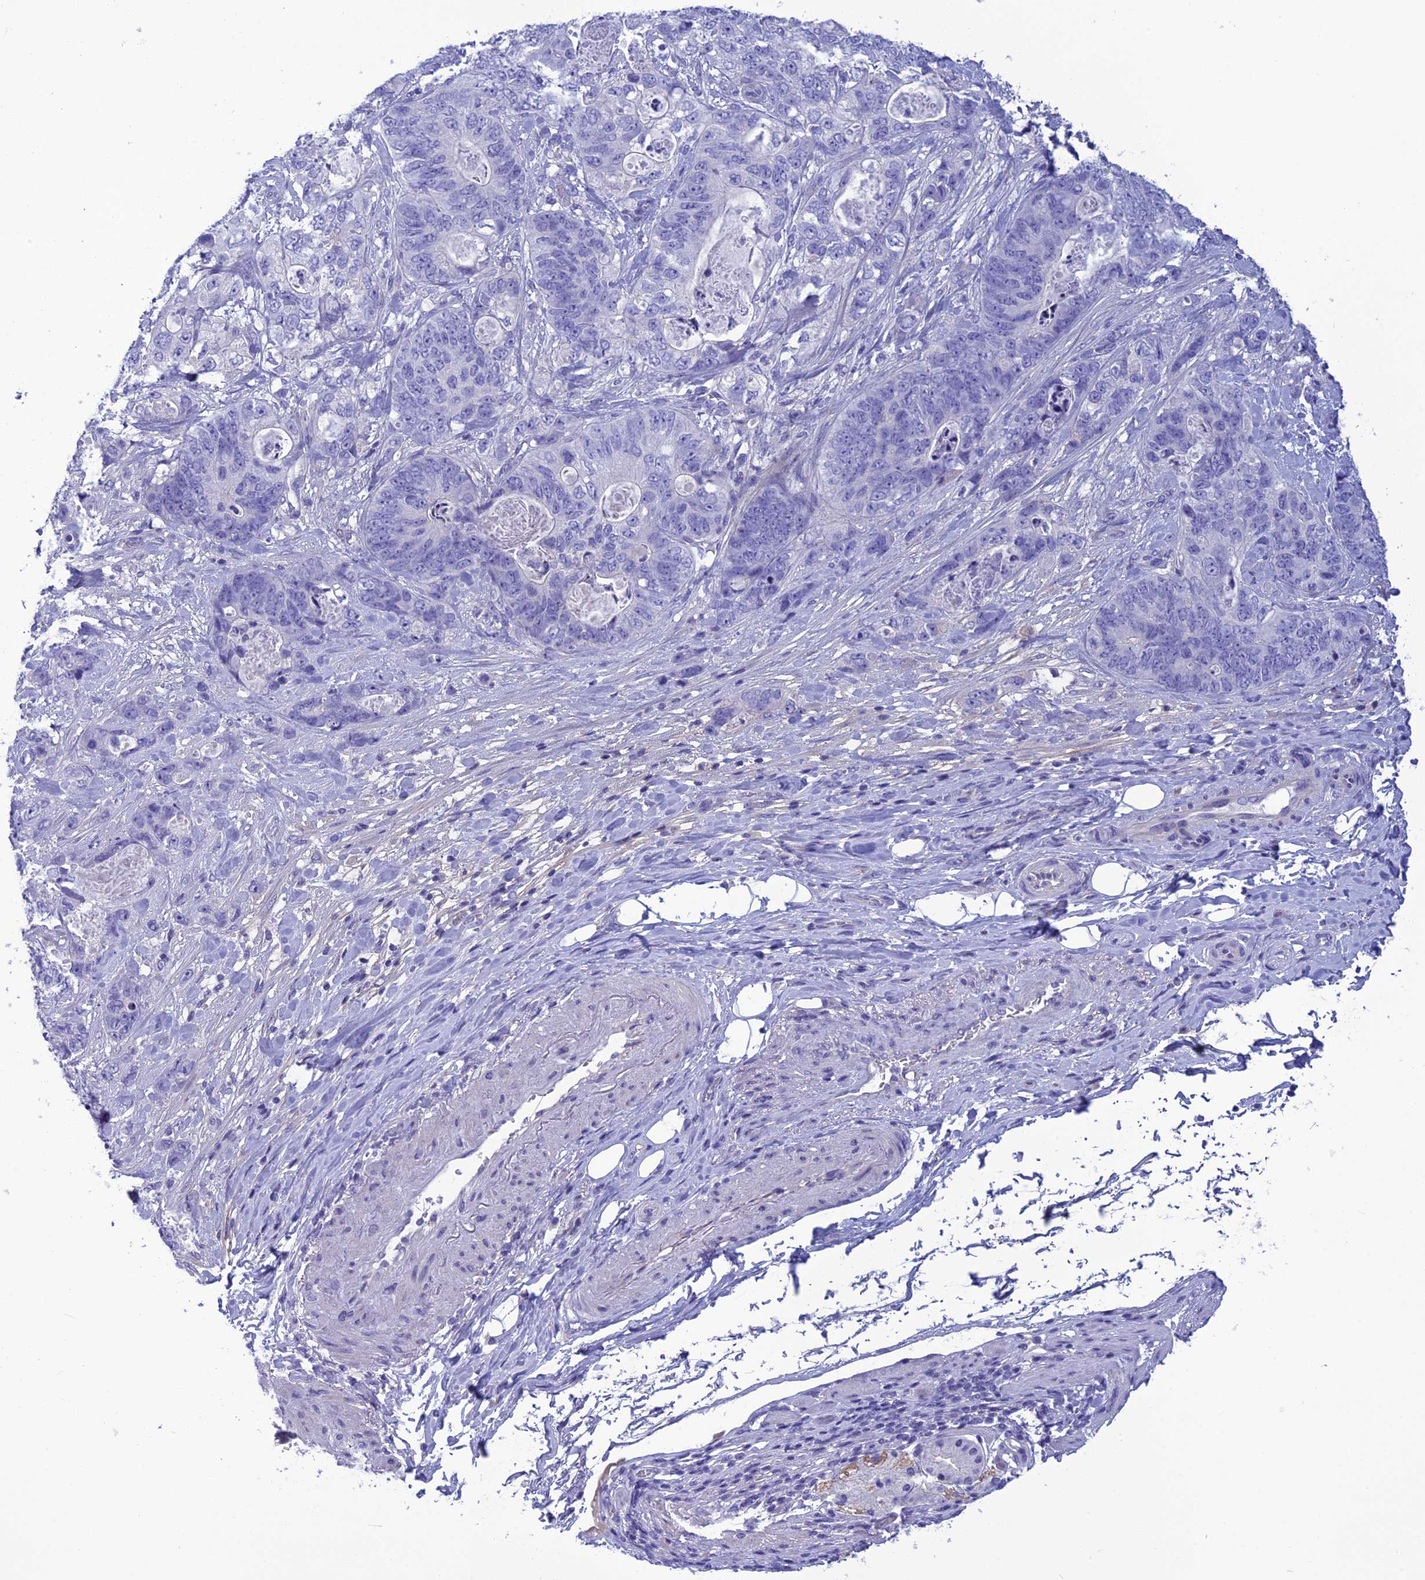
{"staining": {"intensity": "negative", "quantity": "none", "location": "none"}, "tissue": "stomach cancer", "cell_type": "Tumor cells", "image_type": "cancer", "snomed": [{"axis": "morphology", "description": "Normal tissue, NOS"}, {"axis": "morphology", "description": "Adenocarcinoma, NOS"}, {"axis": "topography", "description": "Stomach"}], "caption": "Protein analysis of stomach cancer shows no significant positivity in tumor cells.", "gene": "BBS2", "patient": {"sex": "female", "age": 89}}